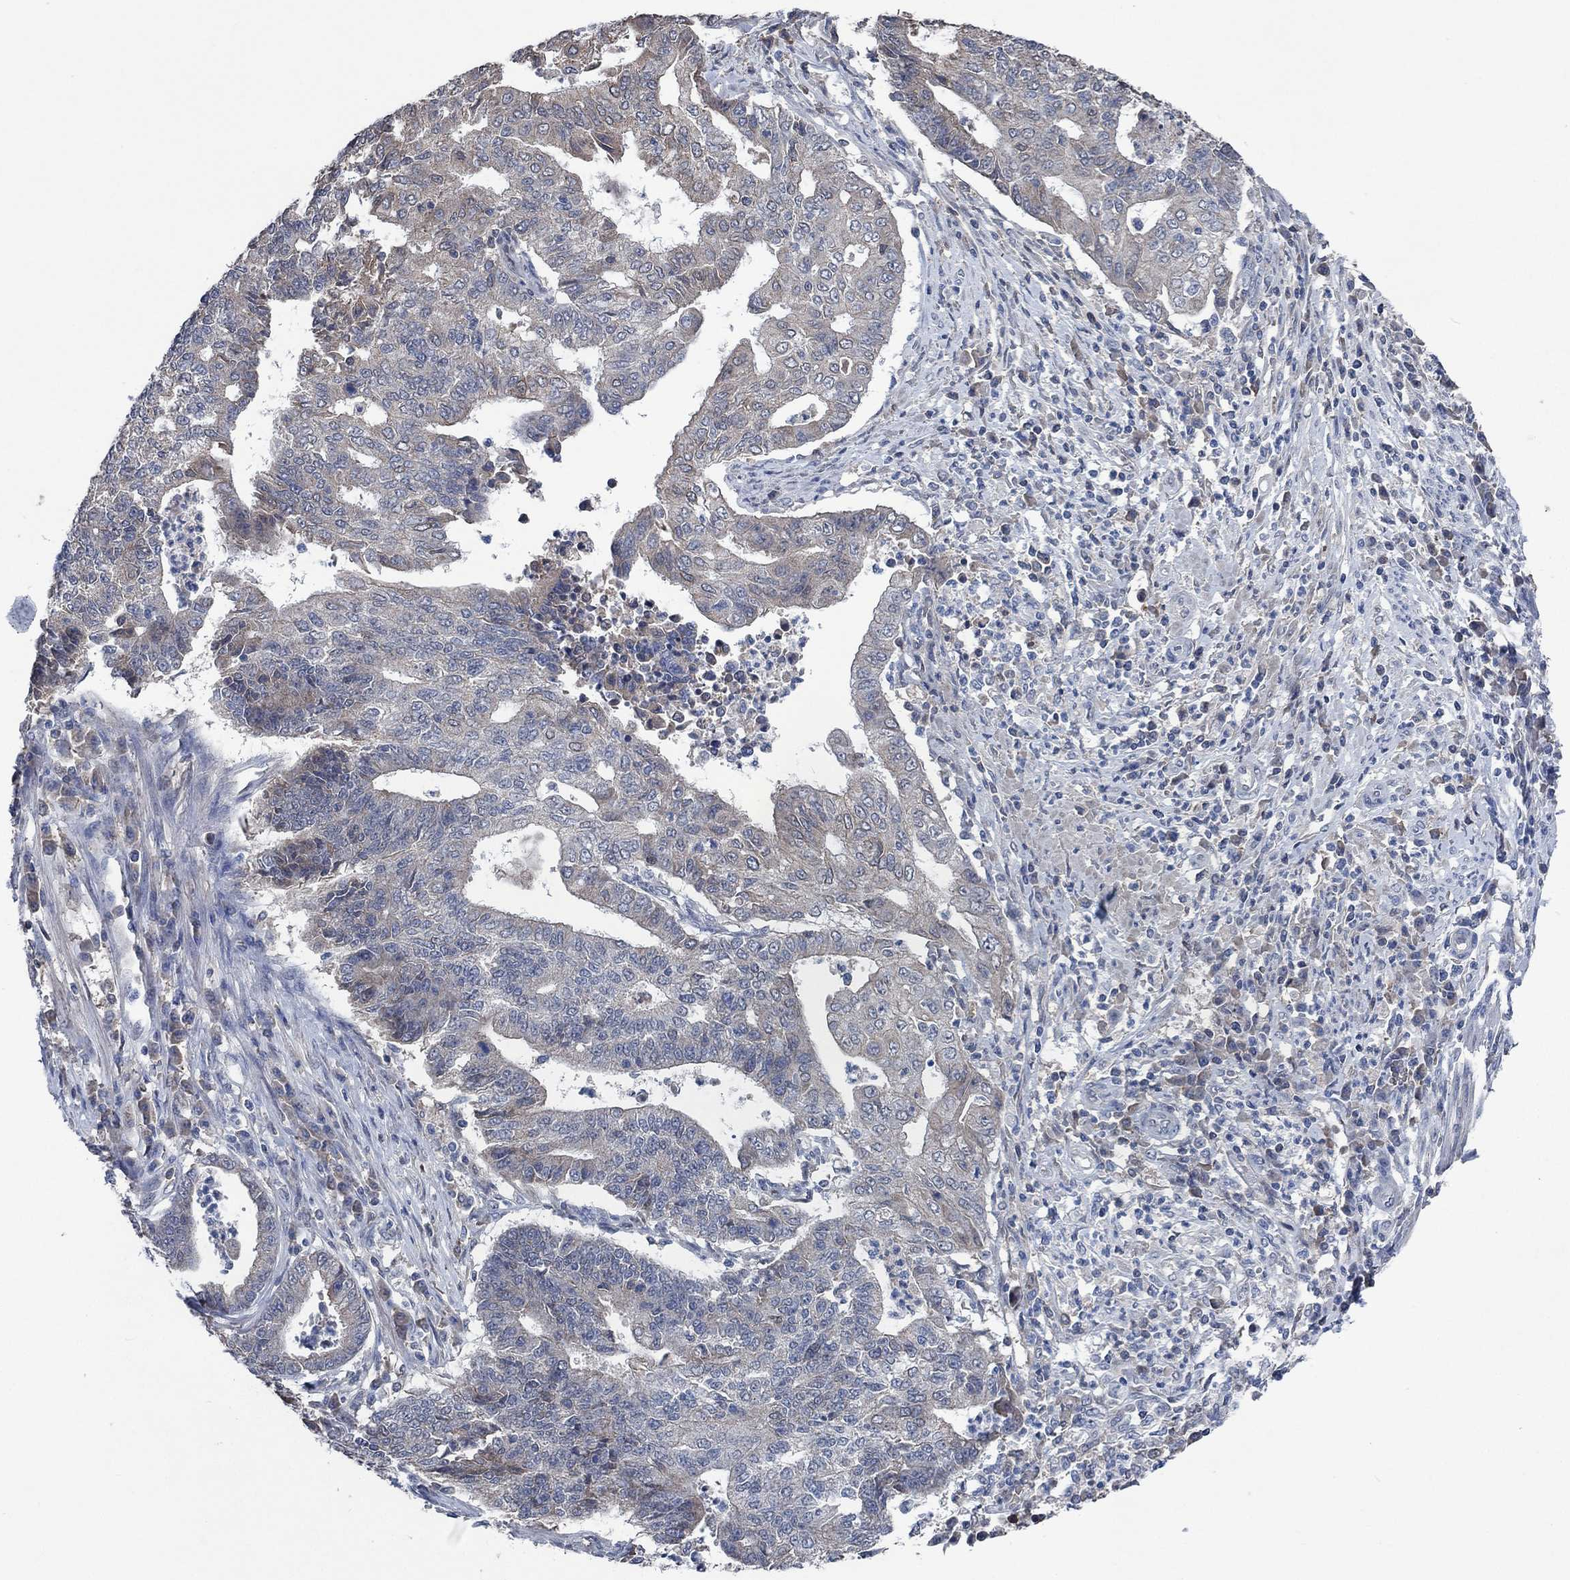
{"staining": {"intensity": "weak", "quantity": "25%-75%", "location": "cytoplasmic/membranous"}, "tissue": "endometrial cancer", "cell_type": "Tumor cells", "image_type": "cancer", "snomed": [{"axis": "morphology", "description": "Adenocarcinoma, NOS"}, {"axis": "topography", "description": "Uterus"}, {"axis": "topography", "description": "Endometrium"}], "caption": "Tumor cells exhibit weak cytoplasmic/membranous staining in approximately 25%-75% of cells in endometrial cancer. The protein is stained brown, and the nuclei are stained in blue (DAB (3,3'-diaminobenzidine) IHC with brightfield microscopy, high magnification).", "gene": "OBSCN", "patient": {"sex": "female", "age": 54}}